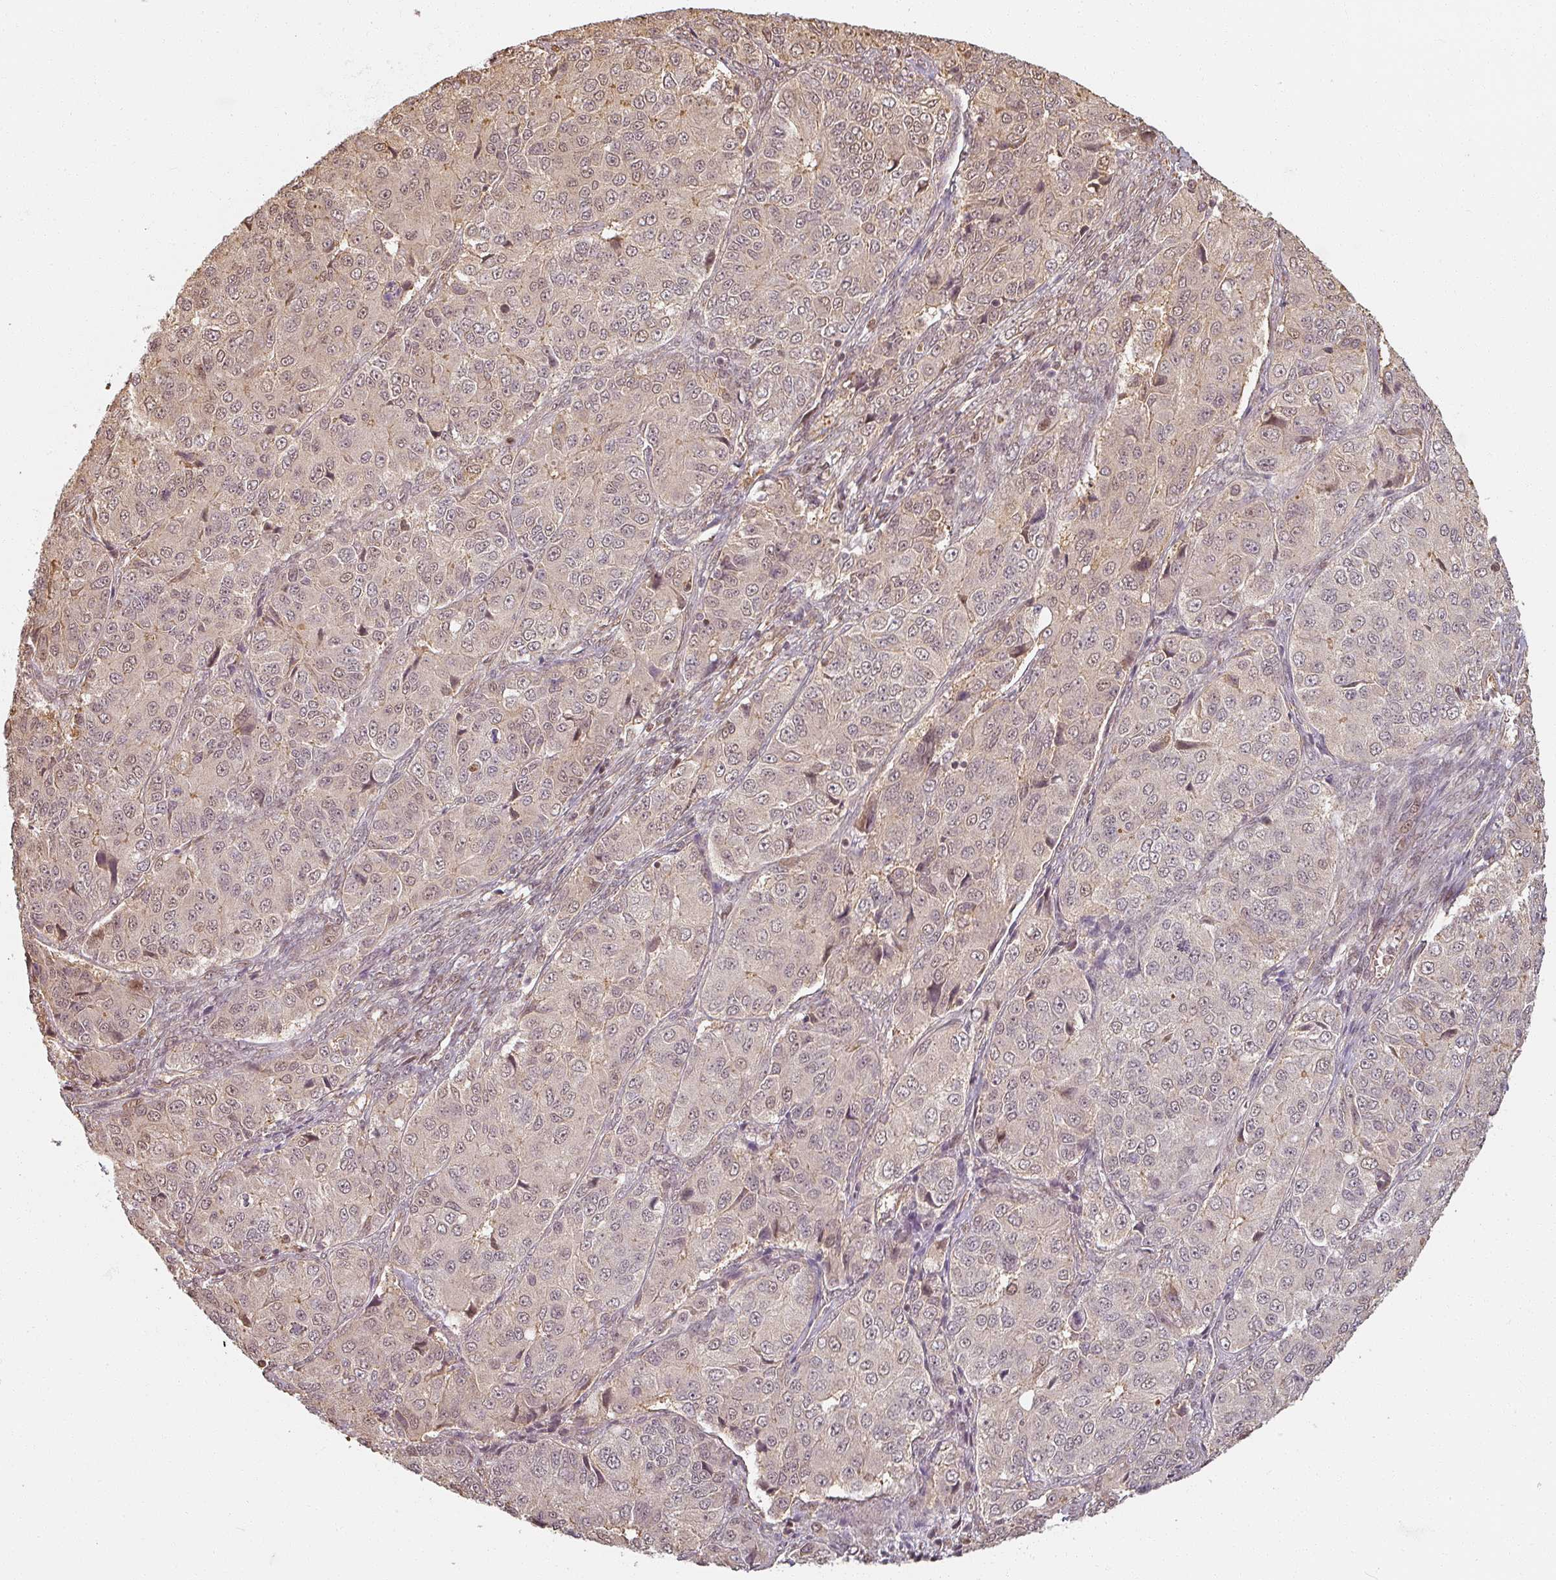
{"staining": {"intensity": "weak", "quantity": ">75%", "location": "nuclear"}, "tissue": "ovarian cancer", "cell_type": "Tumor cells", "image_type": "cancer", "snomed": [{"axis": "morphology", "description": "Carcinoma, endometroid"}, {"axis": "topography", "description": "Ovary"}], "caption": "The micrograph displays immunohistochemical staining of ovarian endometroid carcinoma. There is weak nuclear expression is identified in approximately >75% of tumor cells.", "gene": "MED19", "patient": {"sex": "female", "age": 51}}